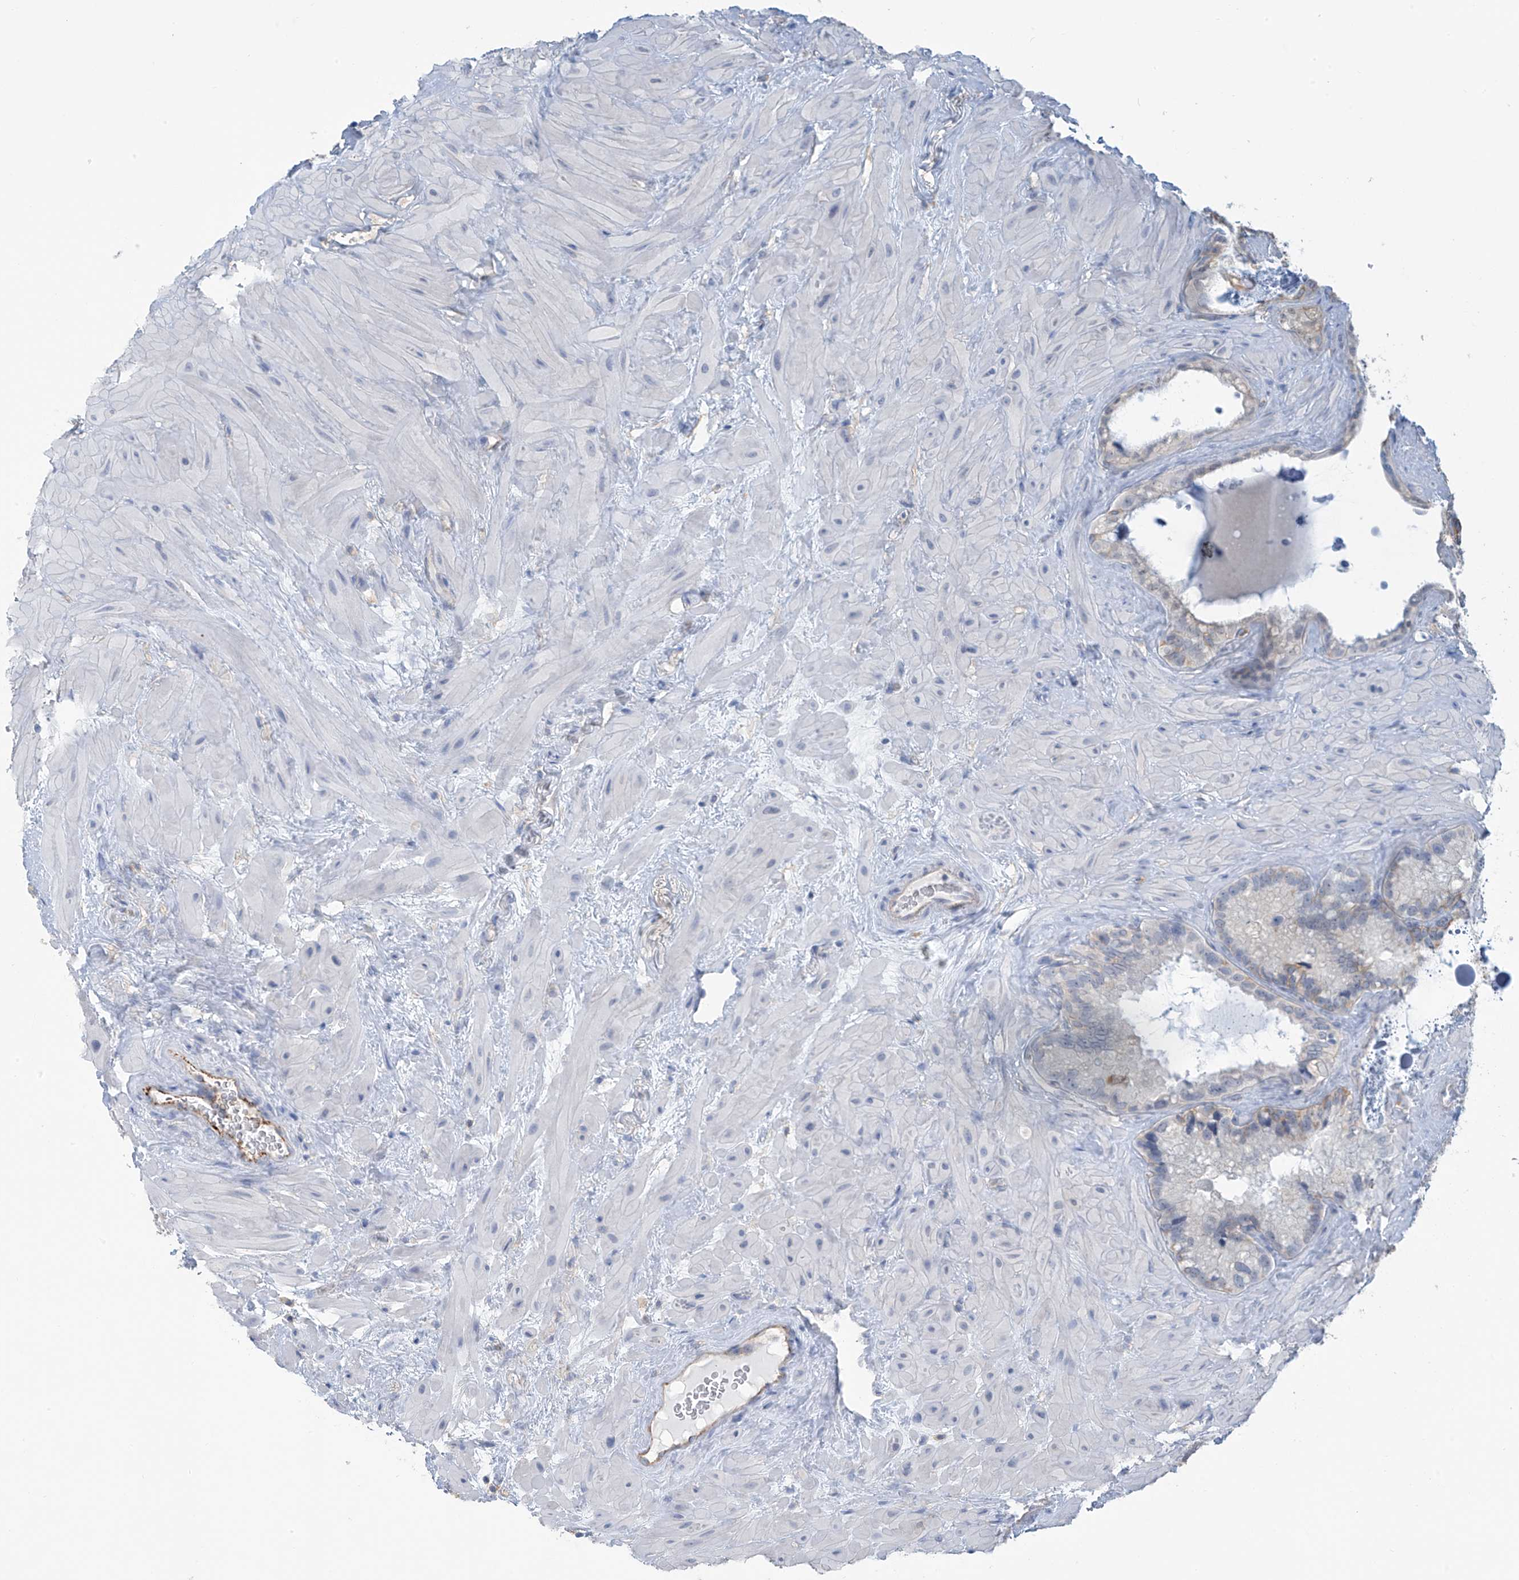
{"staining": {"intensity": "negative", "quantity": "none", "location": "none"}, "tissue": "seminal vesicle", "cell_type": "Glandular cells", "image_type": "normal", "snomed": [{"axis": "morphology", "description": "Normal tissue, NOS"}, {"axis": "topography", "description": "Prostate"}, {"axis": "topography", "description": "Seminal veicle"}], "caption": "An immunohistochemistry photomicrograph of unremarkable seminal vesicle is shown. There is no staining in glandular cells of seminal vesicle.", "gene": "ZNF846", "patient": {"sex": "male", "age": 68}}